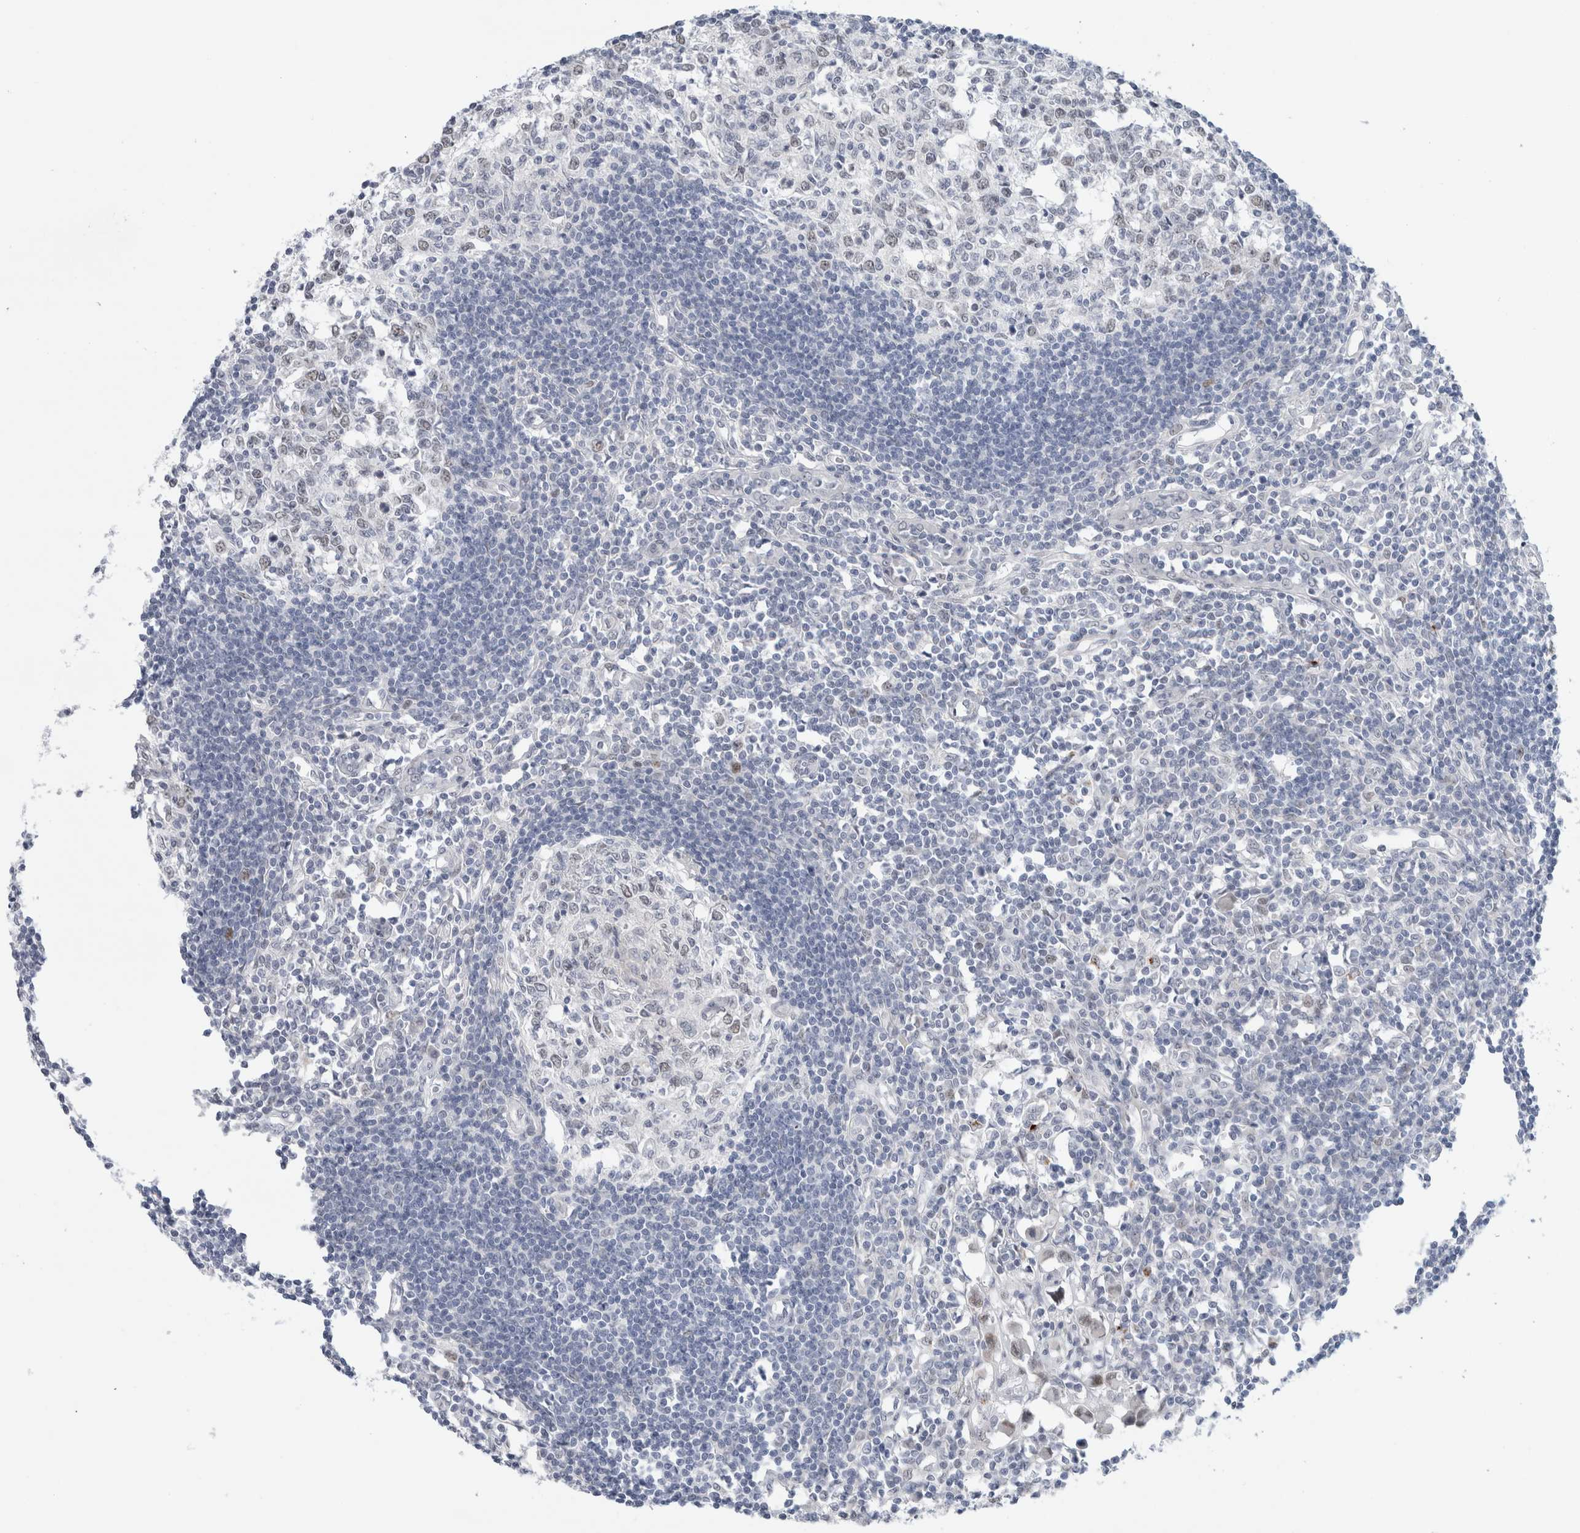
{"staining": {"intensity": "negative", "quantity": "none", "location": "none"}, "tissue": "lymph node", "cell_type": "Germinal center cells", "image_type": "normal", "snomed": [{"axis": "morphology", "description": "Normal tissue, NOS"}, {"axis": "morphology", "description": "Malignant melanoma, Metastatic site"}, {"axis": "topography", "description": "Lymph node"}], "caption": "This is an IHC micrograph of normal human lymph node. There is no expression in germinal center cells.", "gene": "KNL1", "patient": {"sex": "male", "age": 41}}